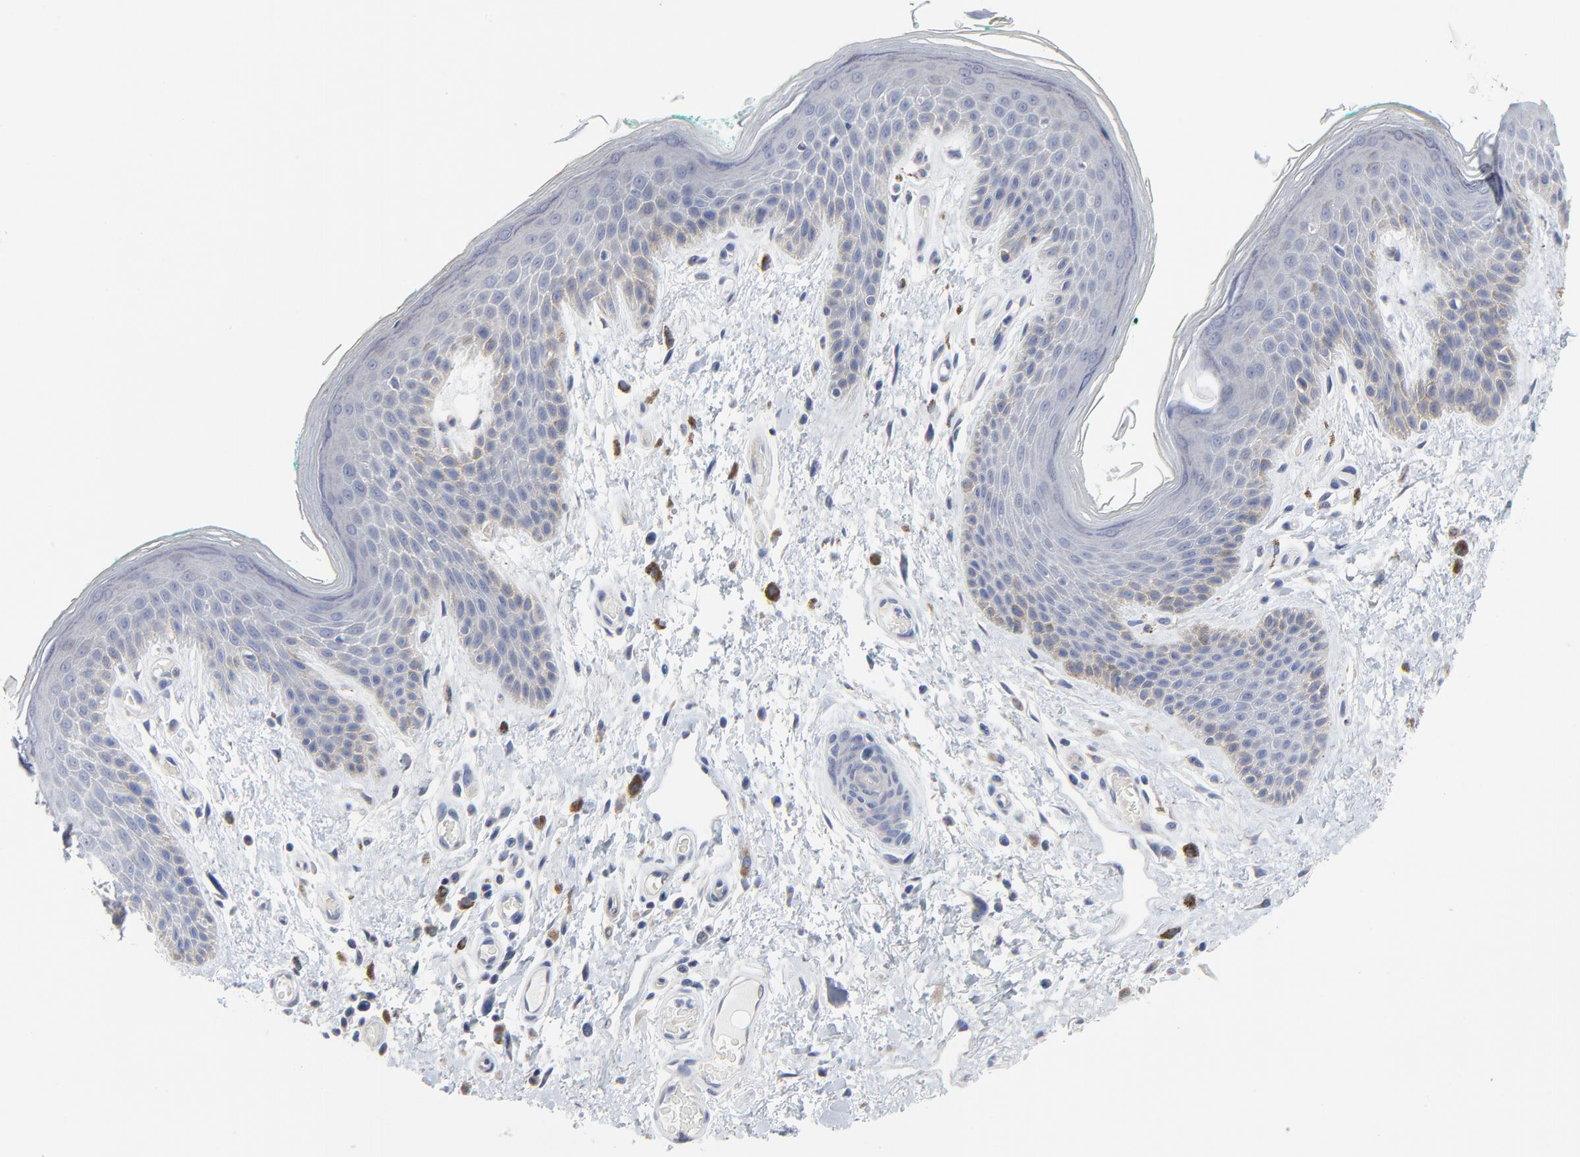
{"staining": {"intensity": "negative", "quantity": "none", "location": "none"}, "tissue": "skin", "cell_type": "Epidermal cells", "image_type": "normal", "snomed": [{"axis": "morphology", "description": "Normal tissue, NOS"}, {"axis": "topography", "description": "Anal"}], "caption": "A photomicrograph of skin stained for a protein displays no brown staining in epidermal cells. (DAB IHC with hematoxylin counter stain).", "gene": "DHRSX", "patient": {"sex": "male", "age": 74}}